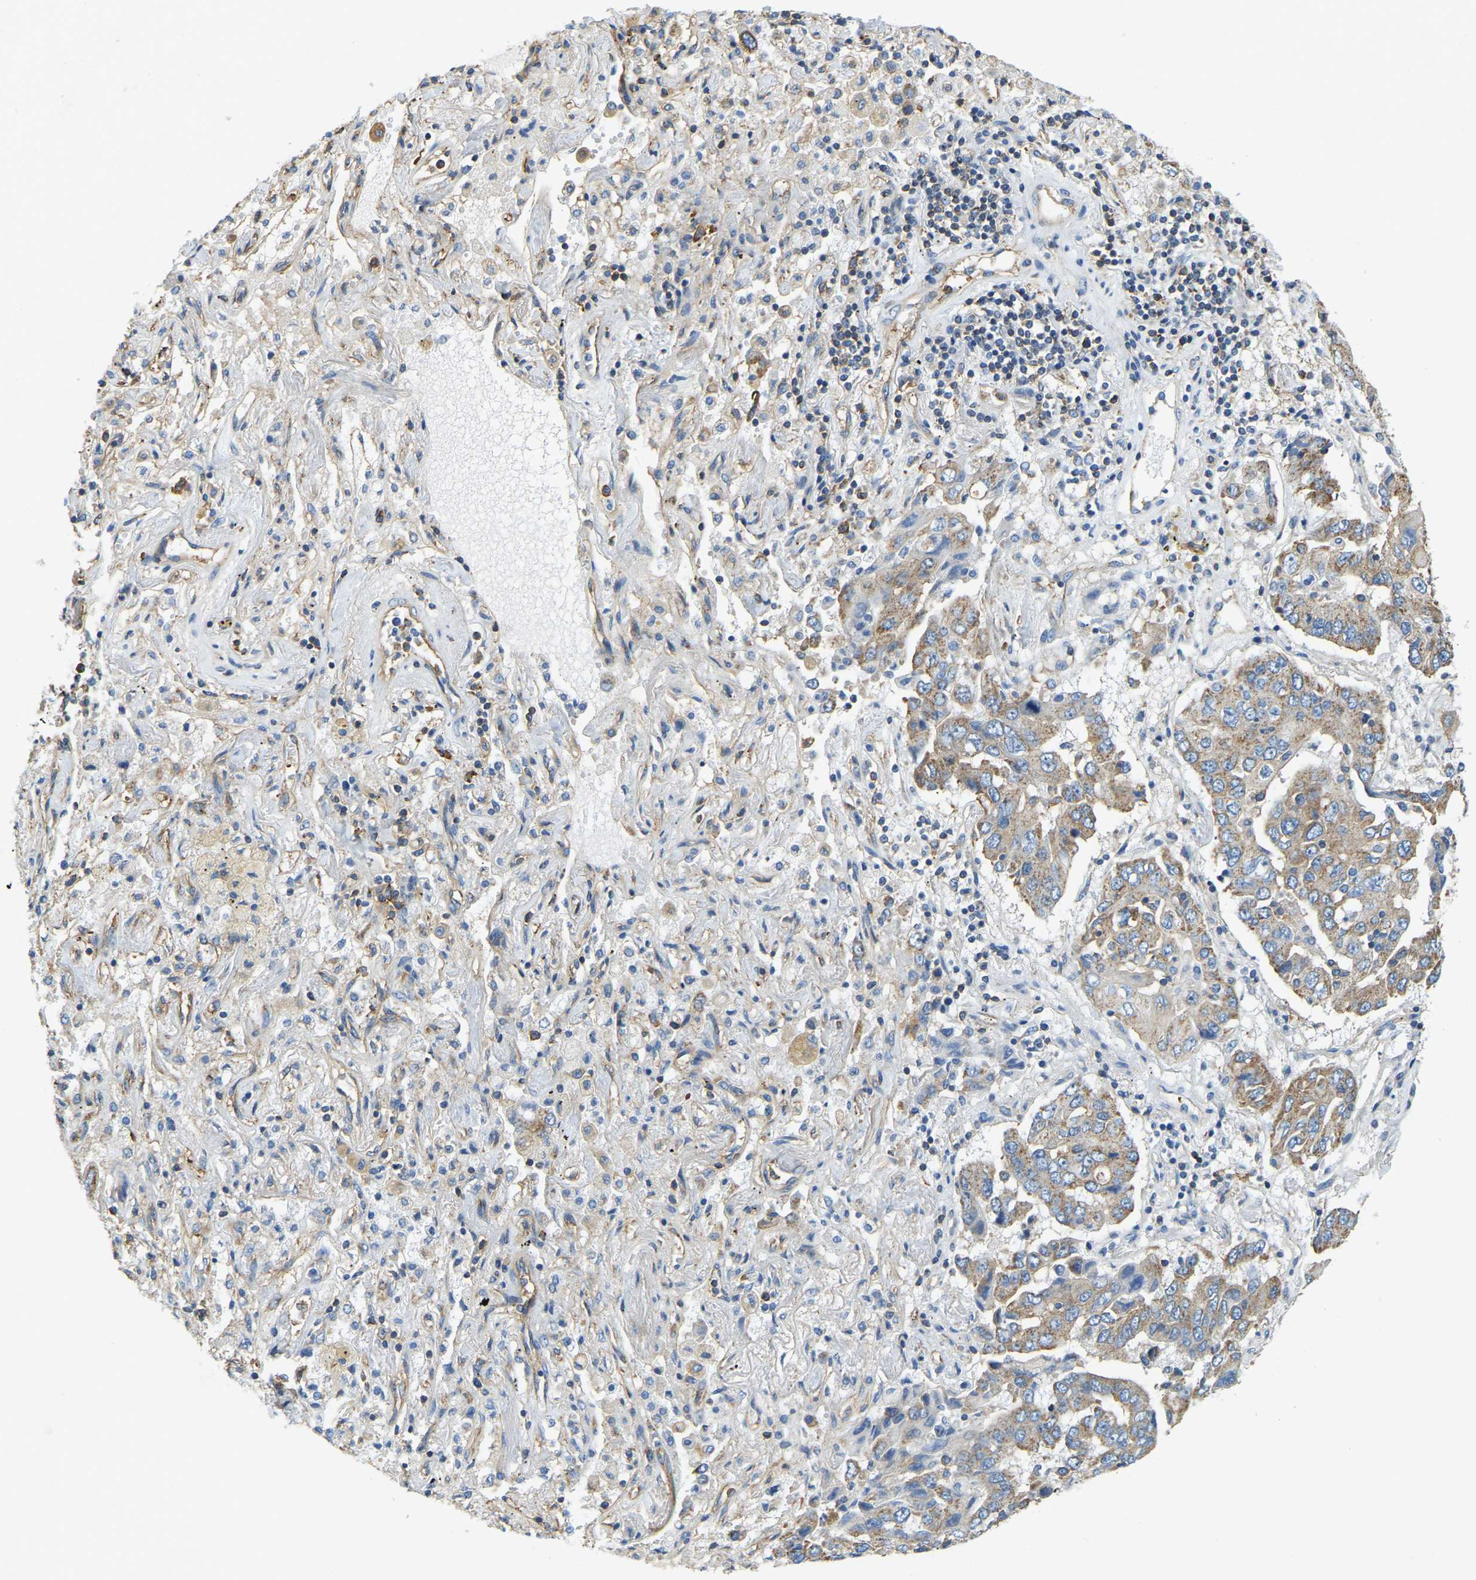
{"staining": {"intensity": "moderate", "quantity": ">75%", "location": "cytoplasmic/membranous"}, "tissue": "lung cancer", "cell_type": "Tumor cells", "image_type": "cancer", "snomed": [{"axis": "morphology", "description": "Adenocarcinoma, NOS"}, {"axis": "topography", "description": "Lung"}], "caption": "DAB immunohistochemical staining of human adenocarcinoma (lung) shows moderate cytoplasmic/membranous protein expression in approximately >75% of tumor cells.", "gene": "AHNAK", "patient": {"sex": "female", "age": 65}}